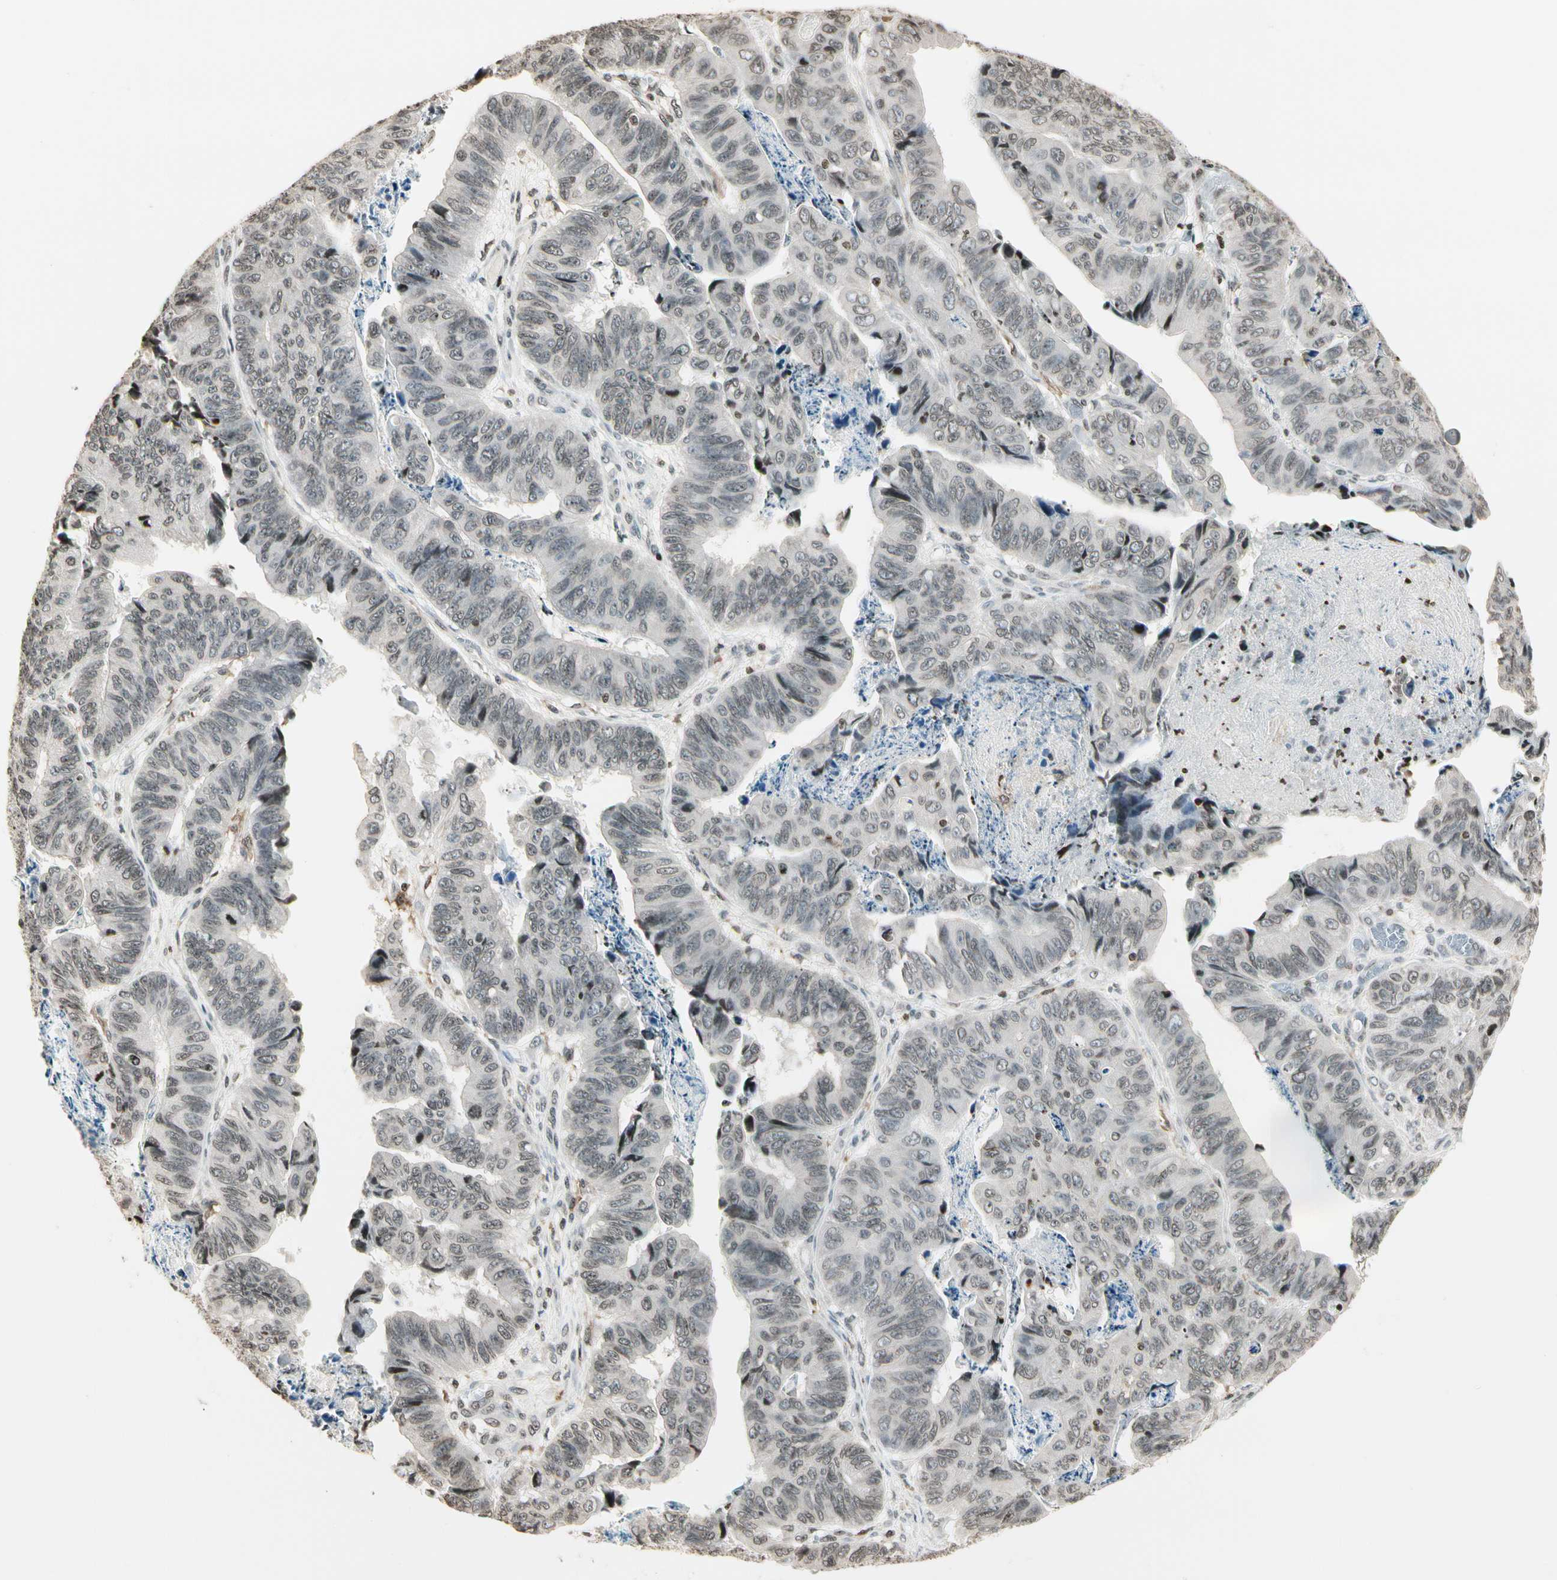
{"staining": {"intensity": "weak", "quantity": "25%-75%", "location": "nuclear"}, "tissue": "stomach cancer", "cell_type": "Tumor cells", "image_type": "cancer", "snomed": [{"axis": "morphology", "description": "Adenocarcinoma, NOS"}, {"axis": "topography", "description": "Stomach, lower"}], "caption": "Protein expression analysis of stomach cancer (adenocarcinoma) reveals weak nuclear staining in about 25%-75% of tumor cells. (IHC, brightfield microscopy, high magnification).", "gene": "FER", "patient": {"sex": "male", "age": 77}}